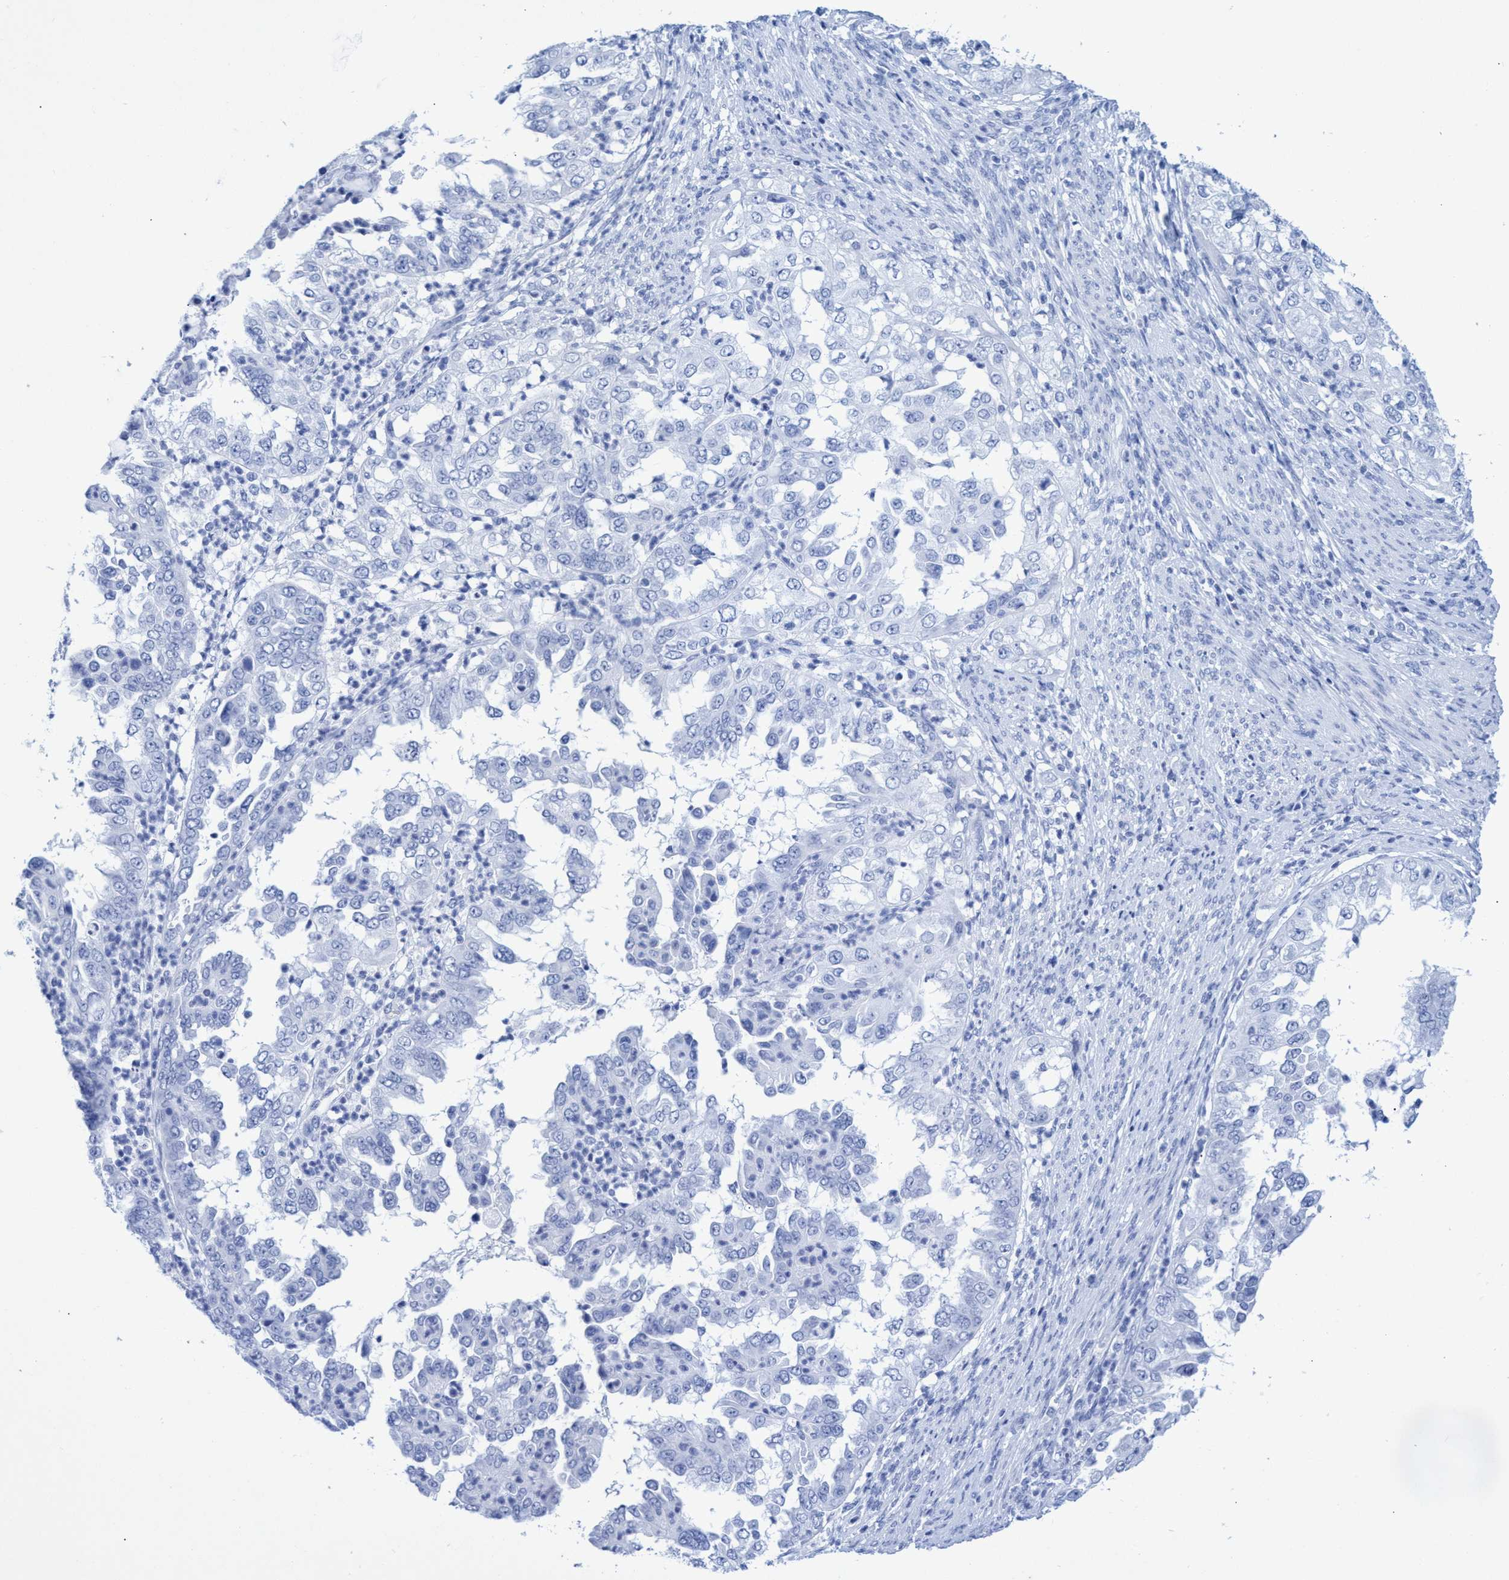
{"staining": {"intensity": "negative", "quantity": "none", "location": "none"}, "tissue": "endometrial cancer", "cell_type": "Tumor cells", "image_type": "cancer", "snomed": [{"axis": "morphology", "description": "Adenocarcinoma, NOS"}, {"axis": "topography", "description": "Endometrium"}], "caption": "IHC photomicrograph of human endometrial cancer stained for a protein (brown), which shows no expression in tumor cells.", "gene": "INSL6", "patient": {"sex": "female", "age": 85}}